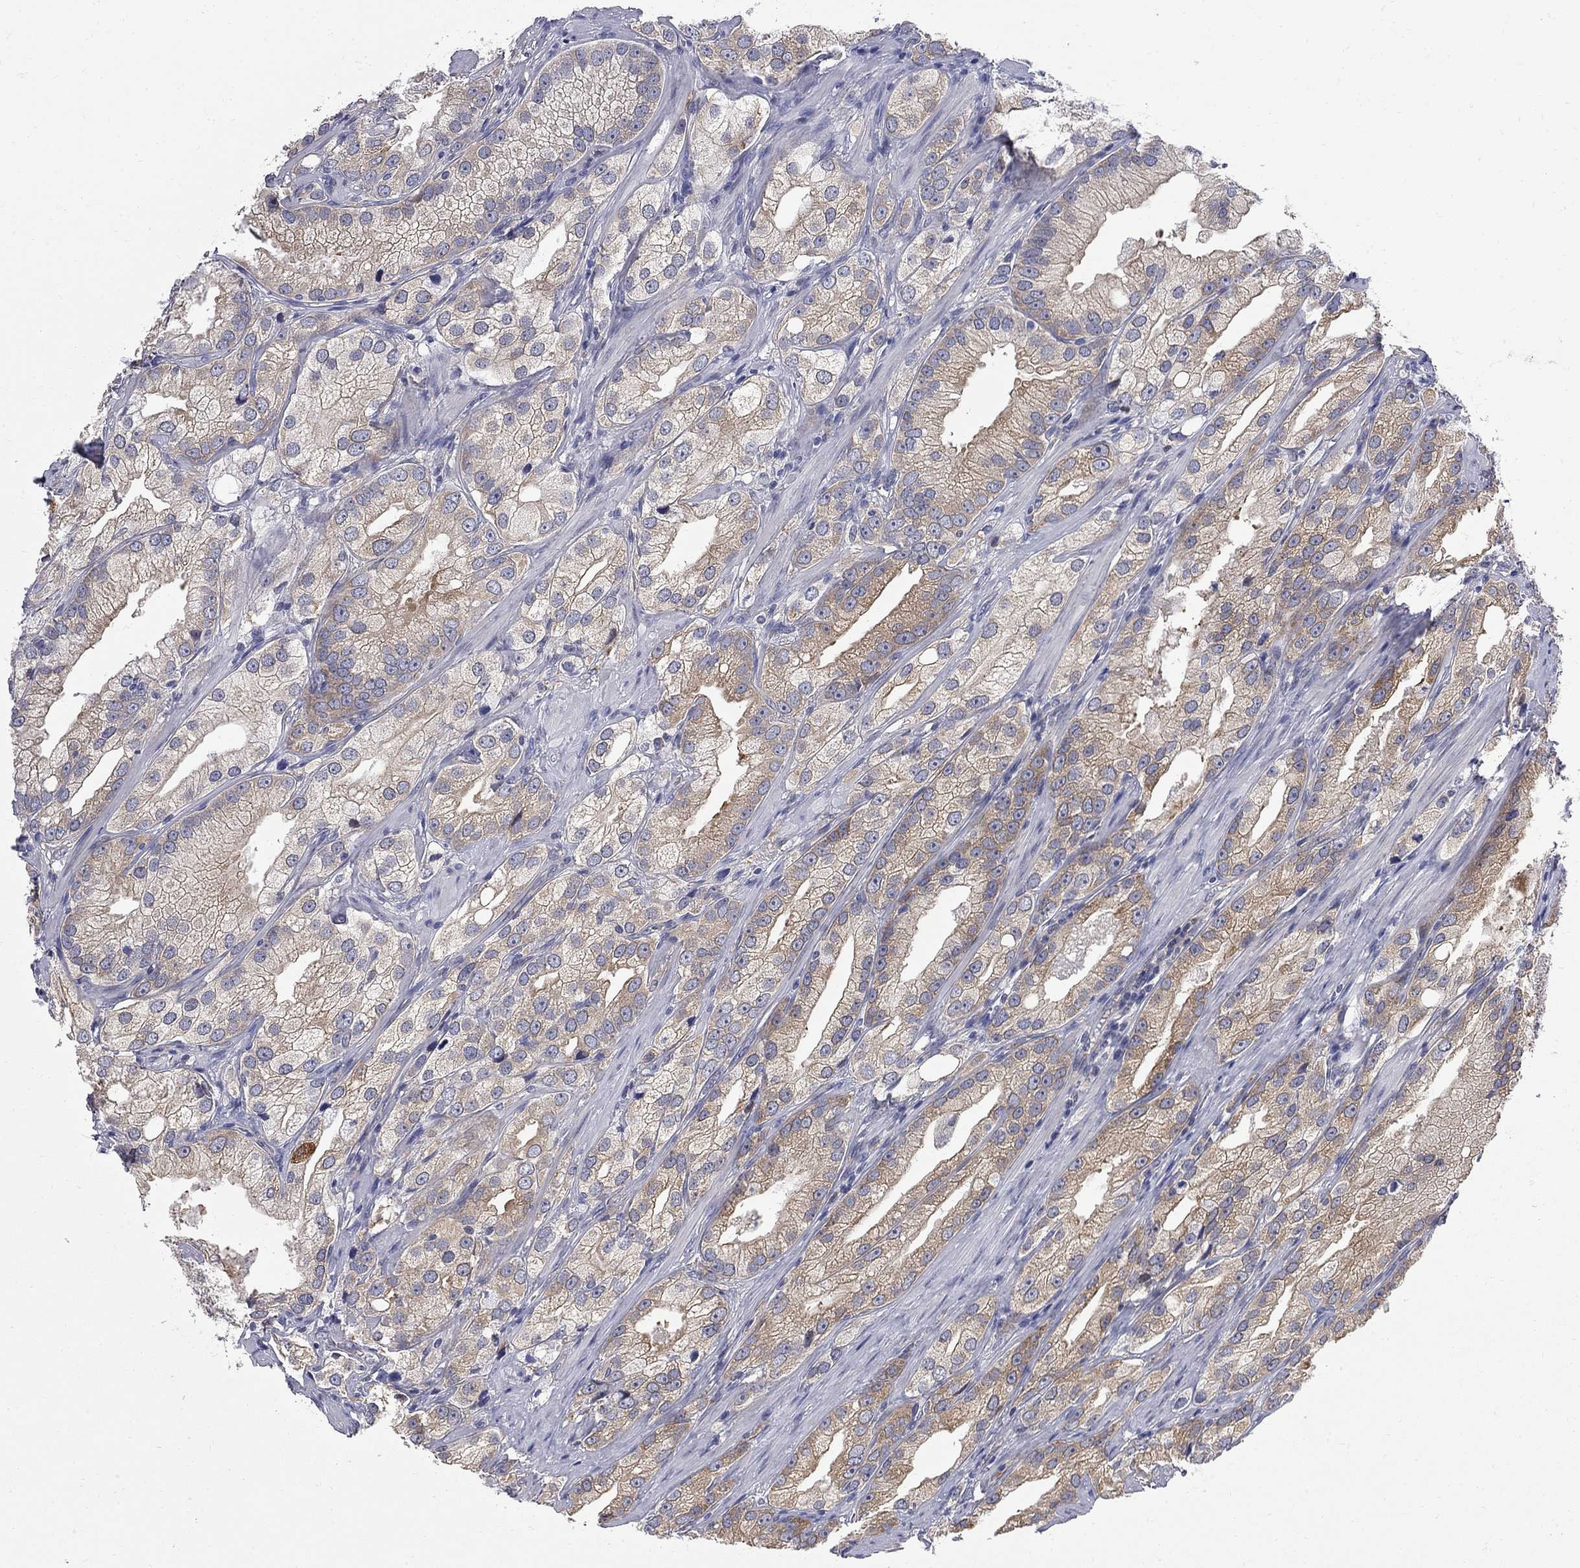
{"staining": {"intensity": "moderate", "quantity": "<25%", "location": "cytoplasmic/membranous"}, "tissue": "prostate cancer", "cell_type": "Tumor cells", "image_type": "cancer", "snomed": [{"axis": "morphology", "description": "Adenocarcinoma, High grade"}, {"axis": "topography", "description": "Prostate and seminal vesicle, NOS"}], "caption": "Tumor cells exhibit low levels of moderate cytoplasmic/membranous expression in about <25% of cells in human prostate cancer (high-grade adenocarcinoma). The staining is performed using DAB brown chromogen to label protein expression. The nuclei are counter-stained blue using hematoxylin.", "gene": "GALNT8", "patient": {"sex": "male", "age": 62}}